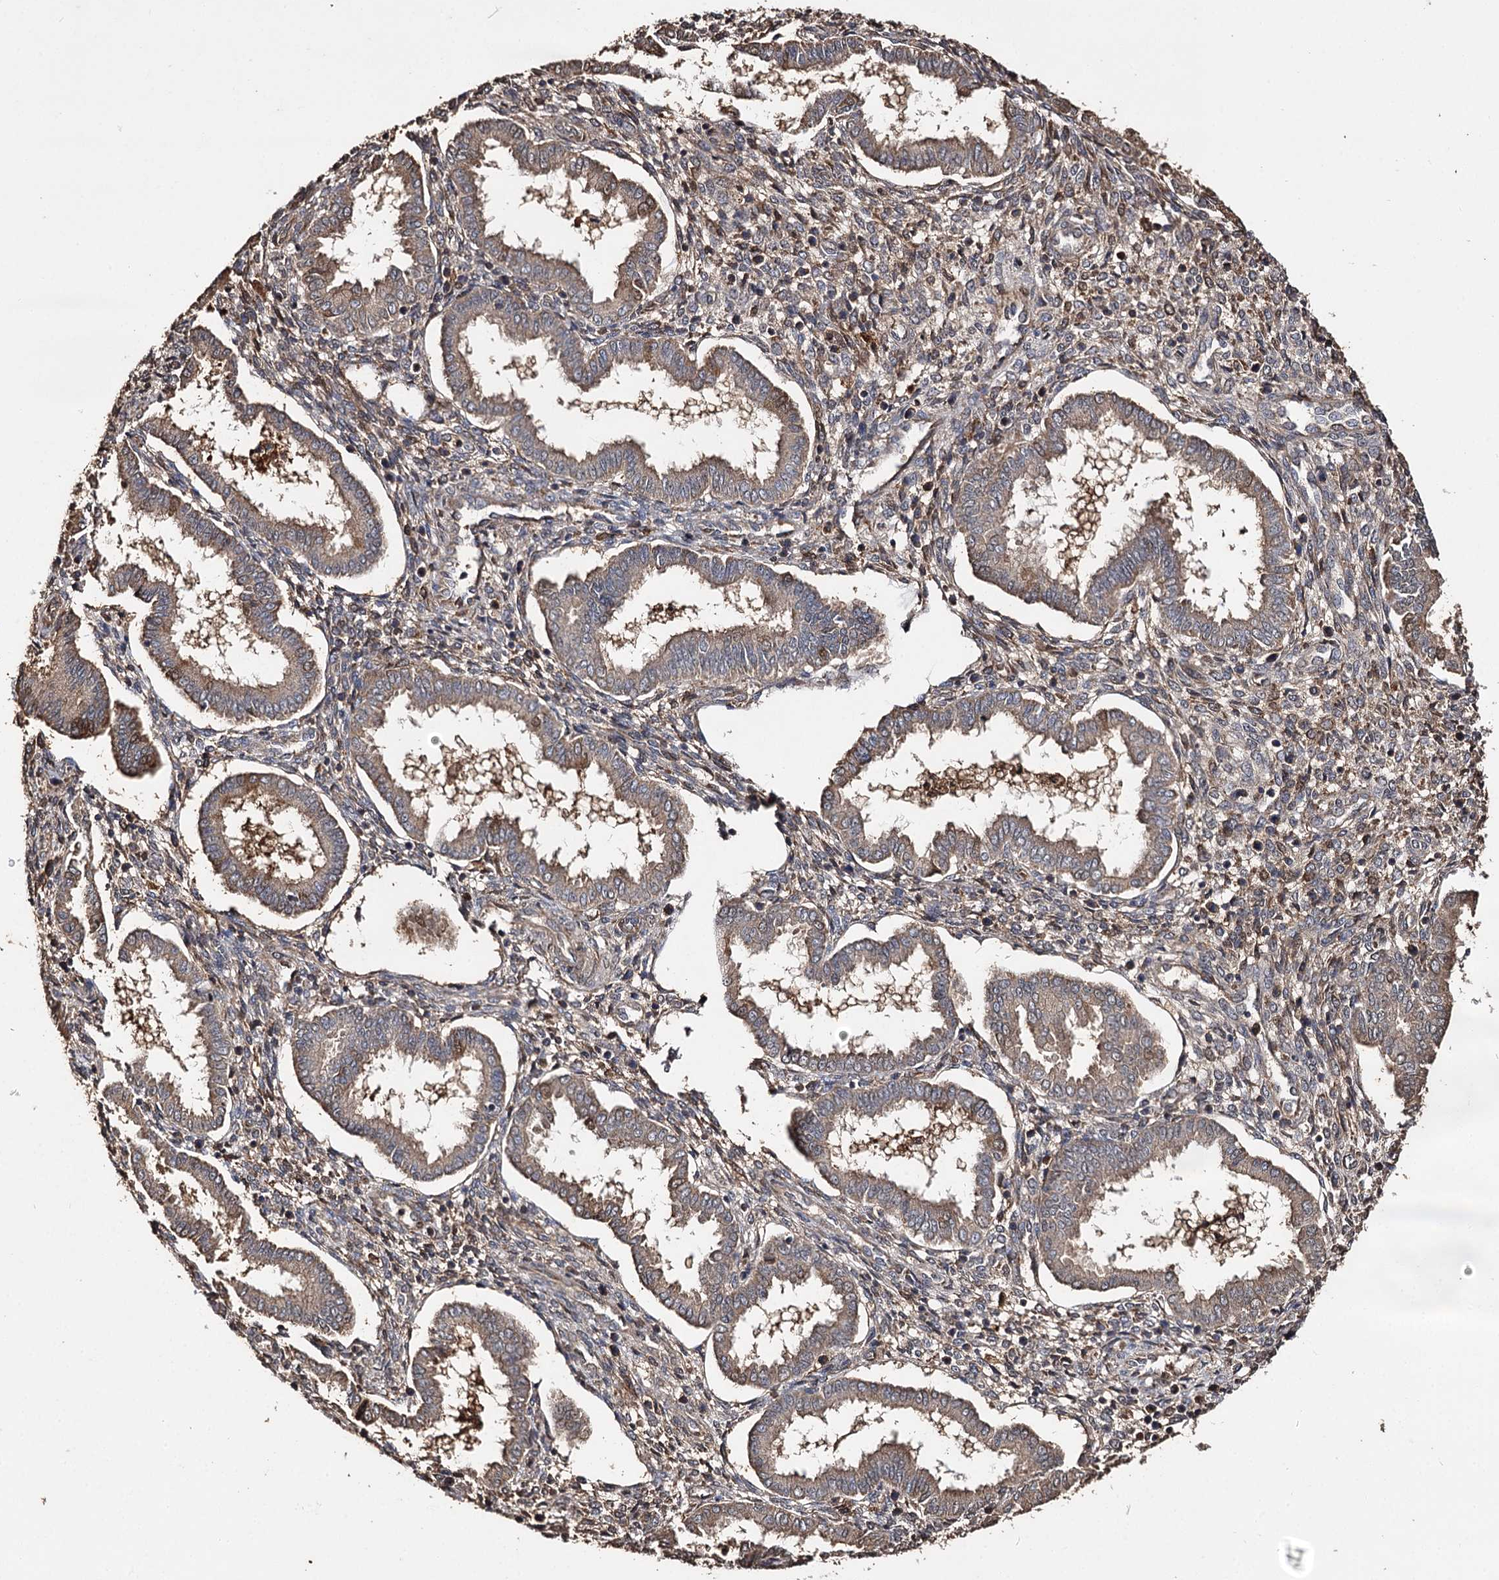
{"staining": {"intensity": "weak", "quantity": "25%-75%", "location": "cytoplasmic/membranous"}, "tissue": "endometrium", "cell_type": "Cells in endometrial stroma", "image_type": "normal", "snomed": [{"axis": "morphology", "description": "Normal tissue, NOS"}, {"axis": "topography", "description": "Endometrium"}], "caption": "Cells in endometrial stroma reveal low levels of weak cytoplasmic/membranous staining in approximately 25%-75% of cells in unremarkable human endometrium. The staining is performed using DAB (3,3'-diaminobenzidine) brown chromogen to label protein expression. The nuclei are counter-stained blue using hematoxylin.", "gene": "ARL13A", "patient": {"sex": "female", "age": 24}}